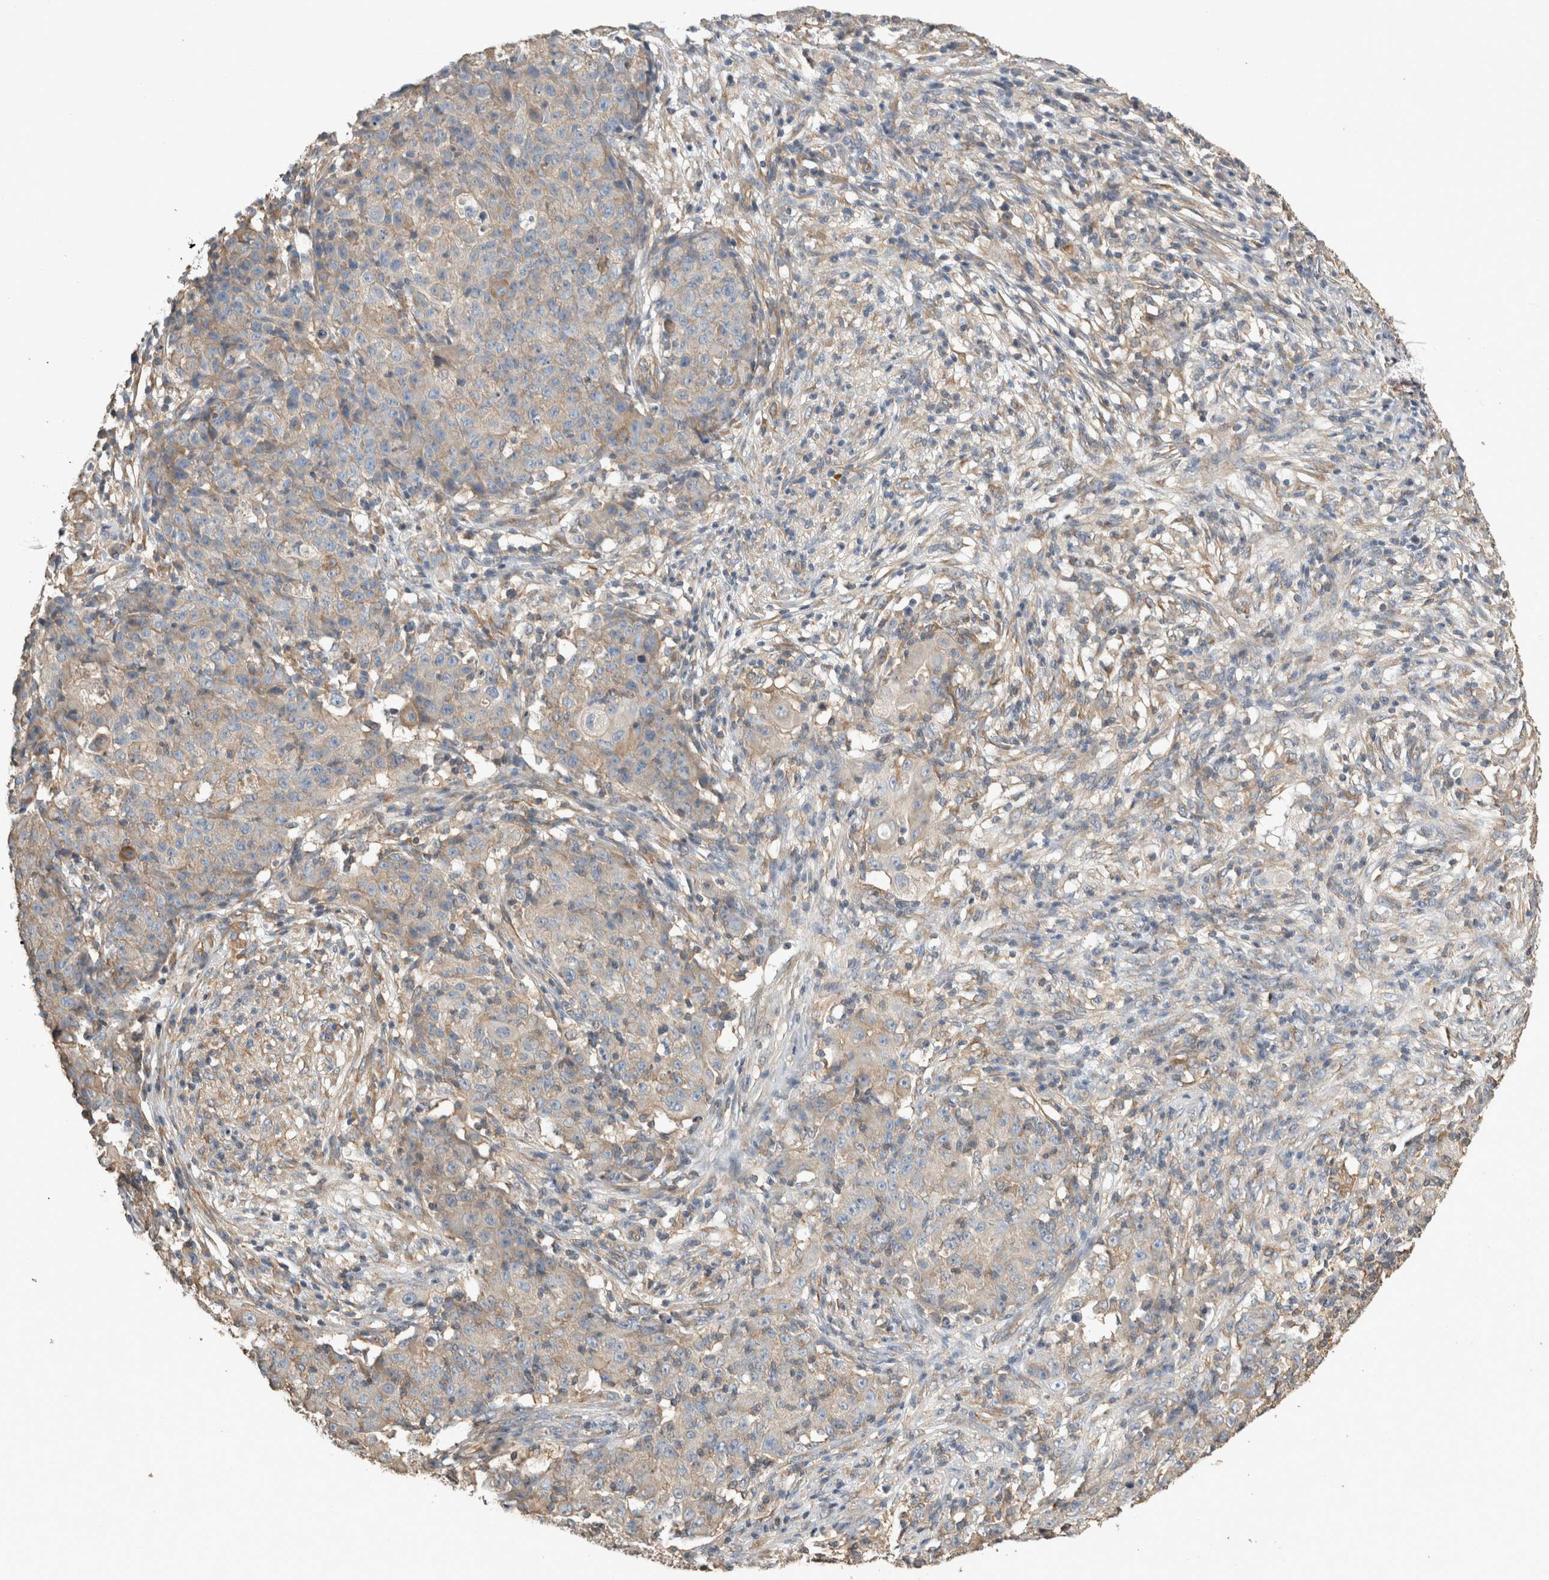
{"staining": {"intensity": "negative", "quantity": "none", "location": "none"}, "tissue": "ovarian cancer", "cell_type": "Tumor cells", "image_type": "cancer", "snomed": [{"axis": "morphology", "description": "Carcinoma, endometroid"}, {"axis": "topography", "description": "Ovary"}], "caption": "High power microscopy histopathology image of an immunohistochemistry image of ovarian cancer, revealing no significant staining in tumor cells.", "gene": "EIF4G3", "patient": {"sex": "female", "age": 42}}